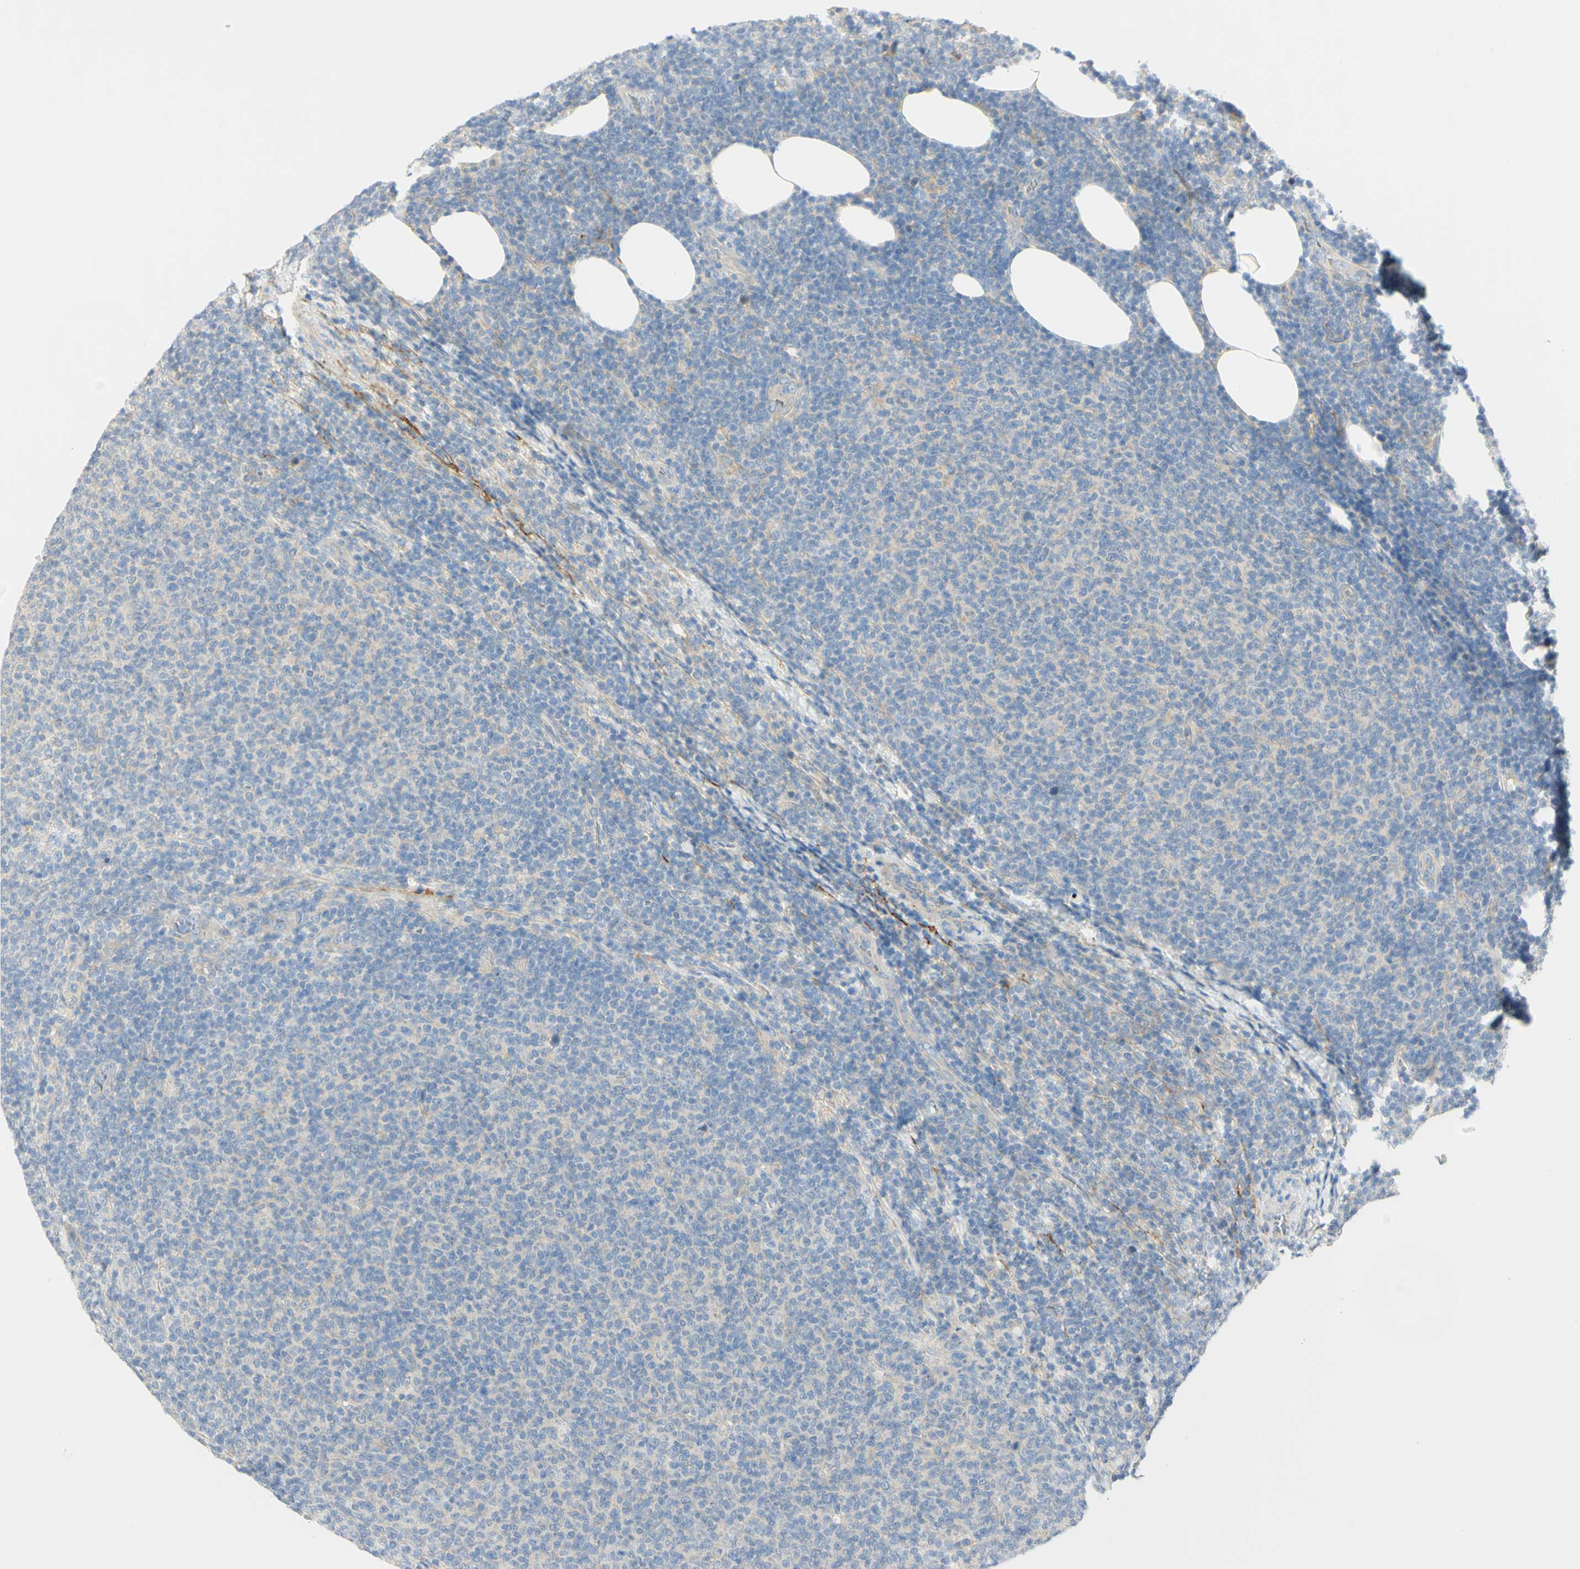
{"staining": {"intensity": "negative", "quantity": "none", "location": "none"}, "tissue": "lymphoma", "cell_type": "Tumor cells", "image_type": "cancer", "snomed": [{"axis": "morphology", "description": "Malignant lymphoma, non-Hodgkin's type, Low grade"}, {"axis": "topography", "description": "Lymph node"}], "caption": "This is an immunohistochemistry image of human lymphoma. There is no staining in tumor cells.", "gene": "GCNT3", "patient": {"sex": "male", "age": 66}}